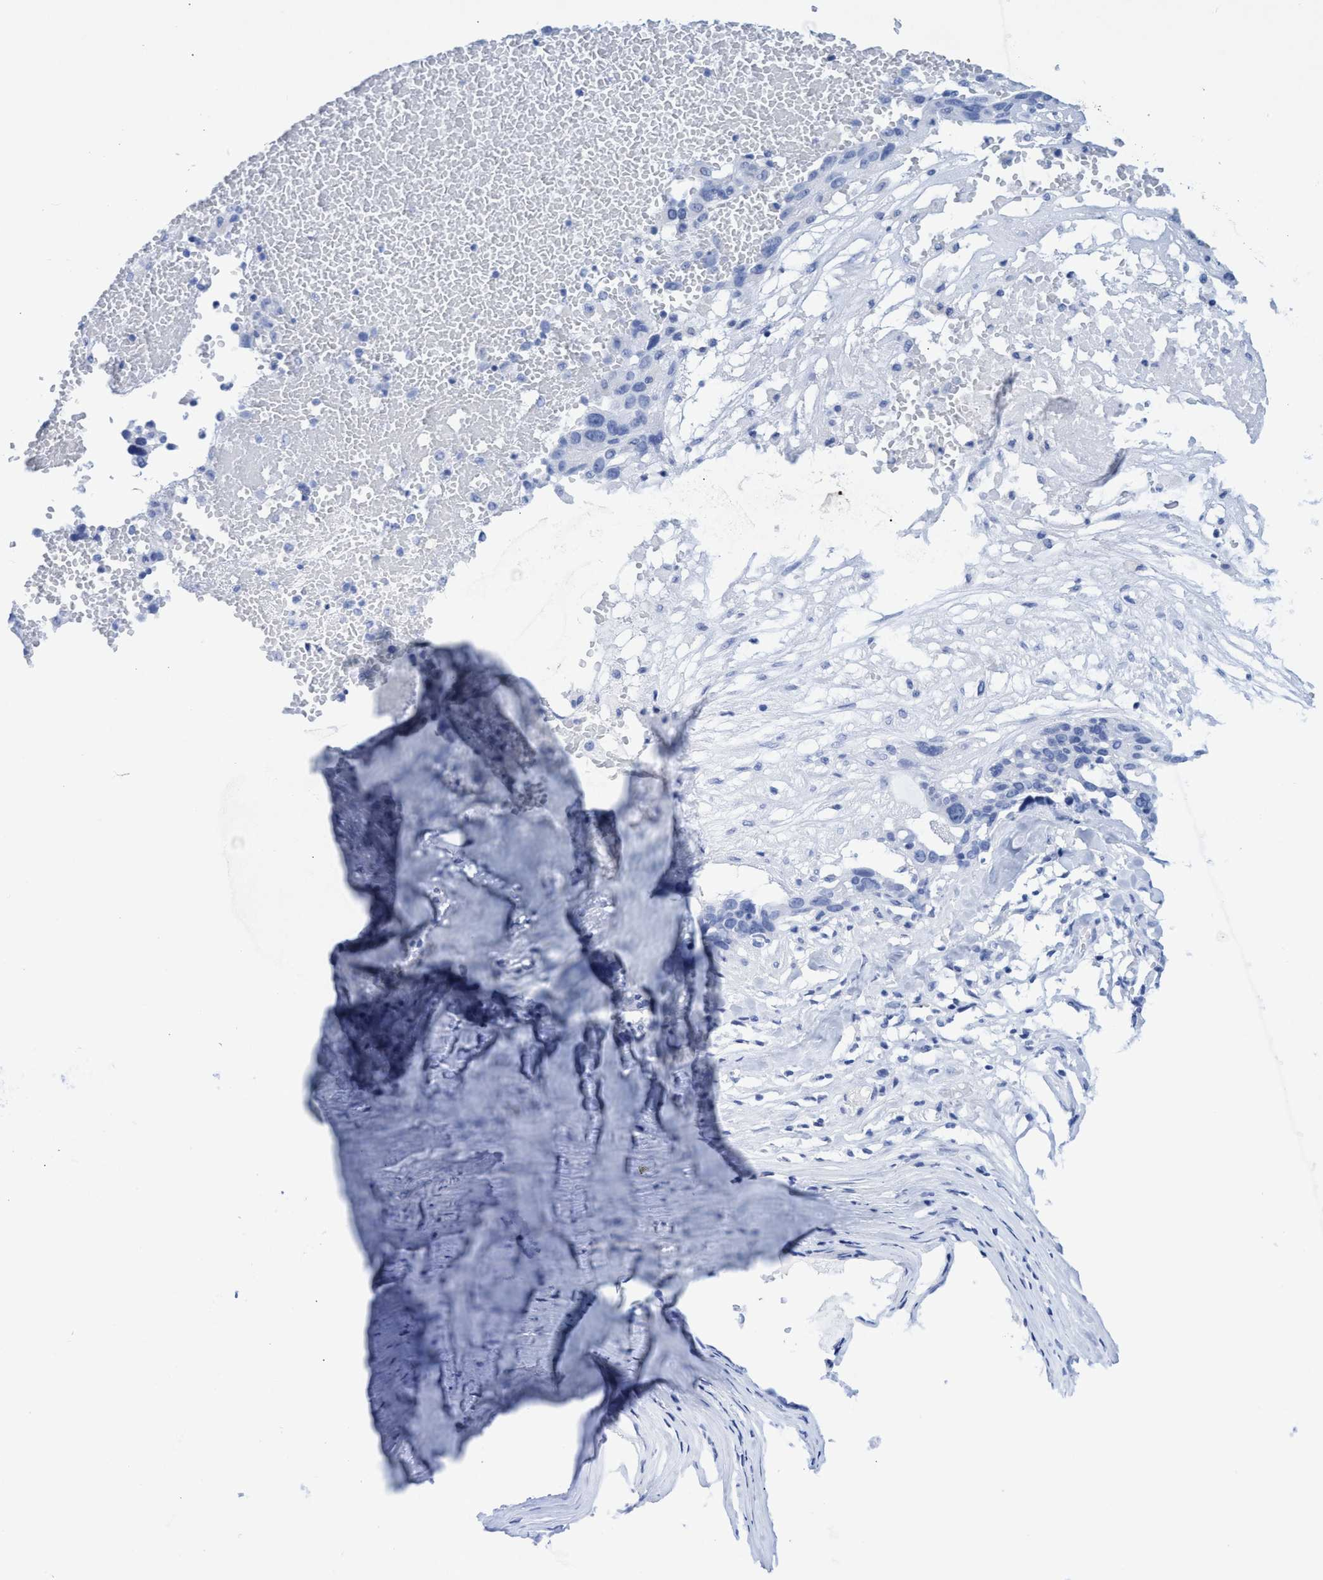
{"staining": {"intensity": "negative", "quantity": "none", "location": "none"}, "tissue": "ovarian cancer", "cell_type": "Tumor cells", "image_type": "cancer", "snomed": [{"axis": "morphology", "description": "Cystadenocarcinoma, serous, NOS"}, {"axis": "topography", "description": "Ovary"}], "caption": "Tumor cells show no significant protein staining in serous cystadenocarcinoma (ovarian).", "gene": "INSL6", "patient": {"sex": "female", "age": 59}}